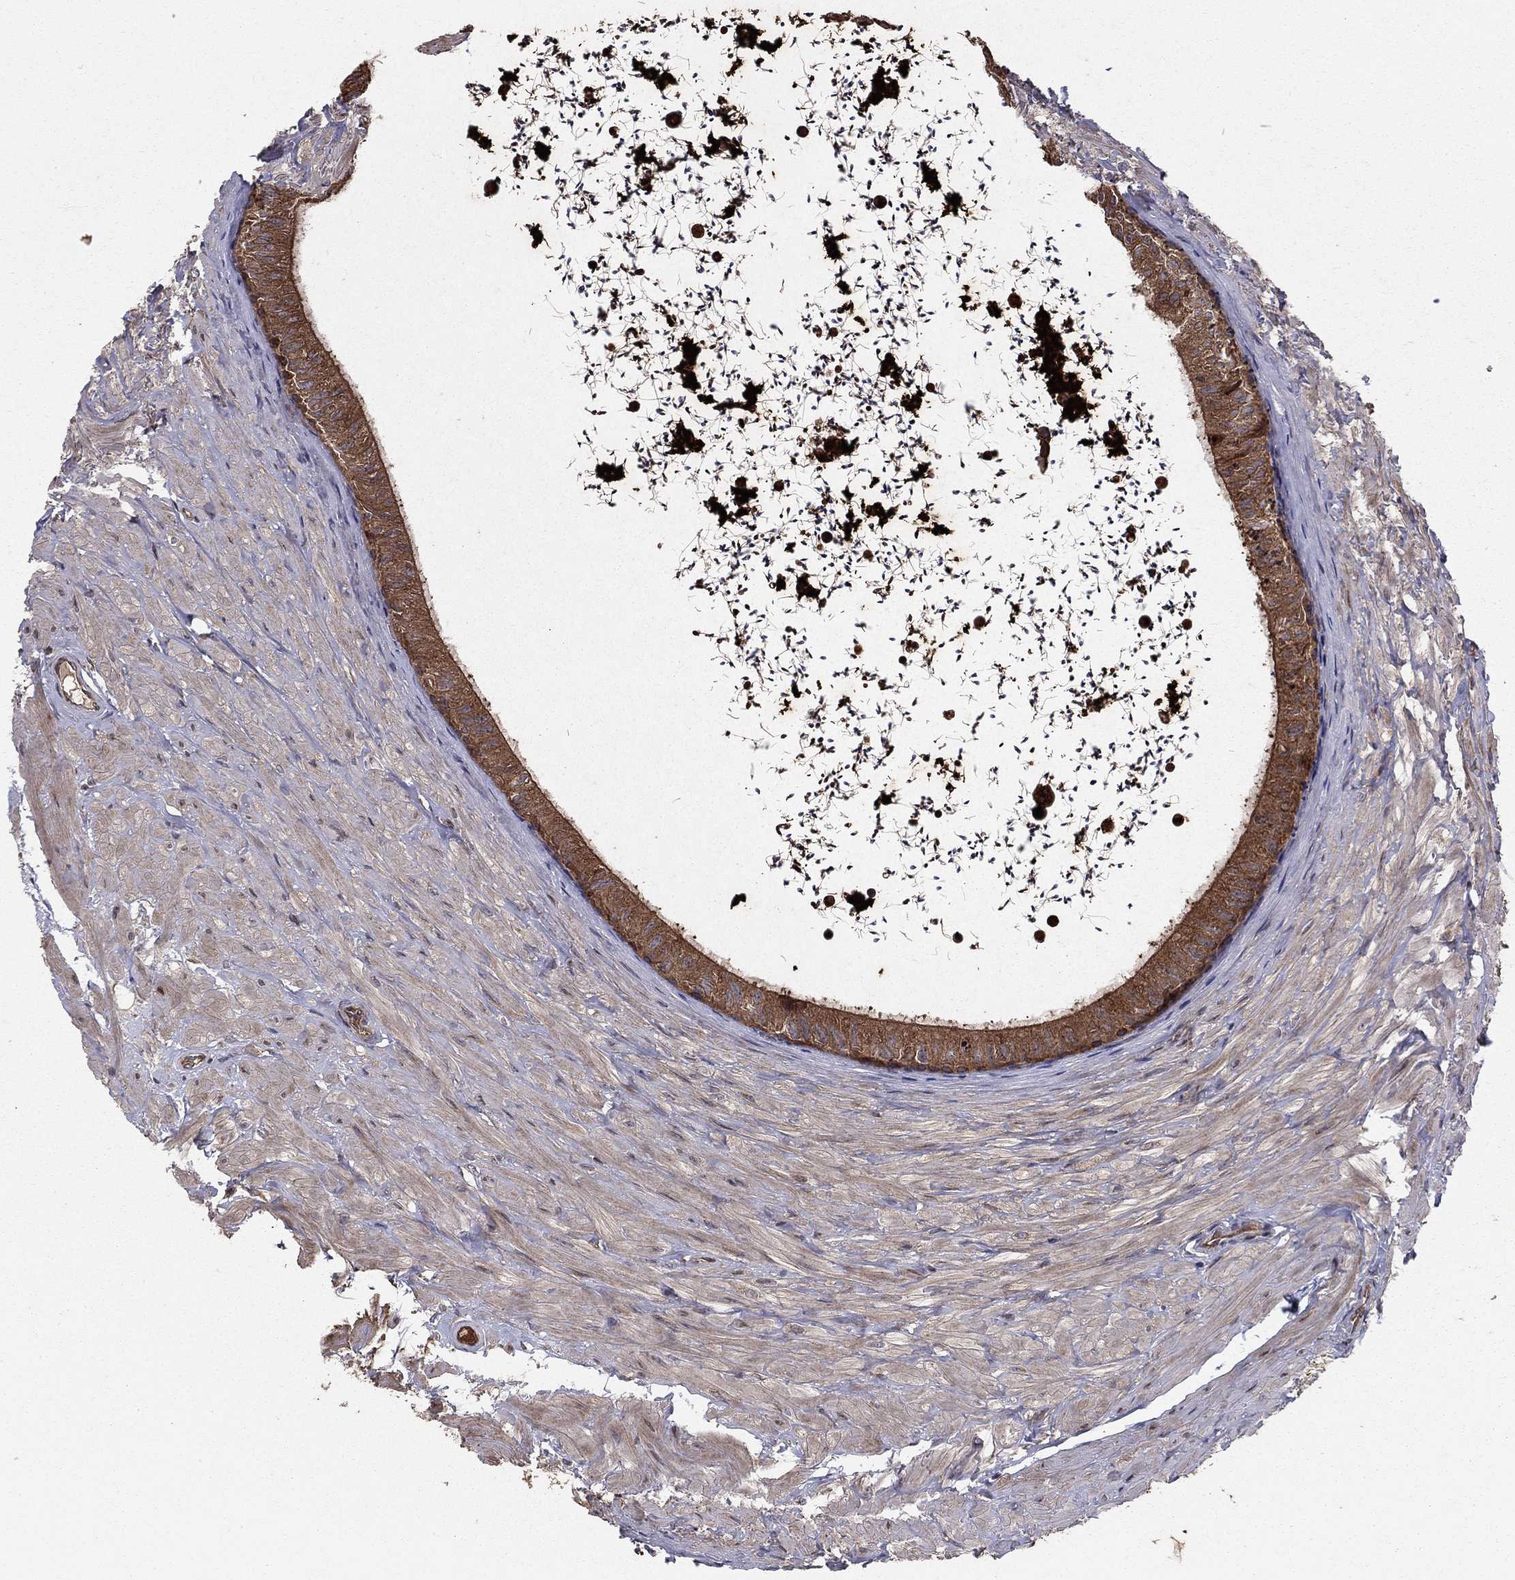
{"staining": {"intensity": "strong", "quantity": ">75%", "location": "cytoplasmic/membranous"}, "tissue": "epididymis", "cell_type": "Glandular cells", "image_type": "normal", "snomed": [{"axis": "morphology", "description": "Normal tissue, NOS"}, {"axis": "topography", "description": "Epididymis"}], "caption": "DAB (3,3'-diaminobenzidine) immunohistochemical staining of unremarkable human epididymis shows strong cytoplasmic/membranous protein expression in about >75% of glandular cells.", "gene": "BABAM2", "patient": {"sex": "male", "age": 32}}